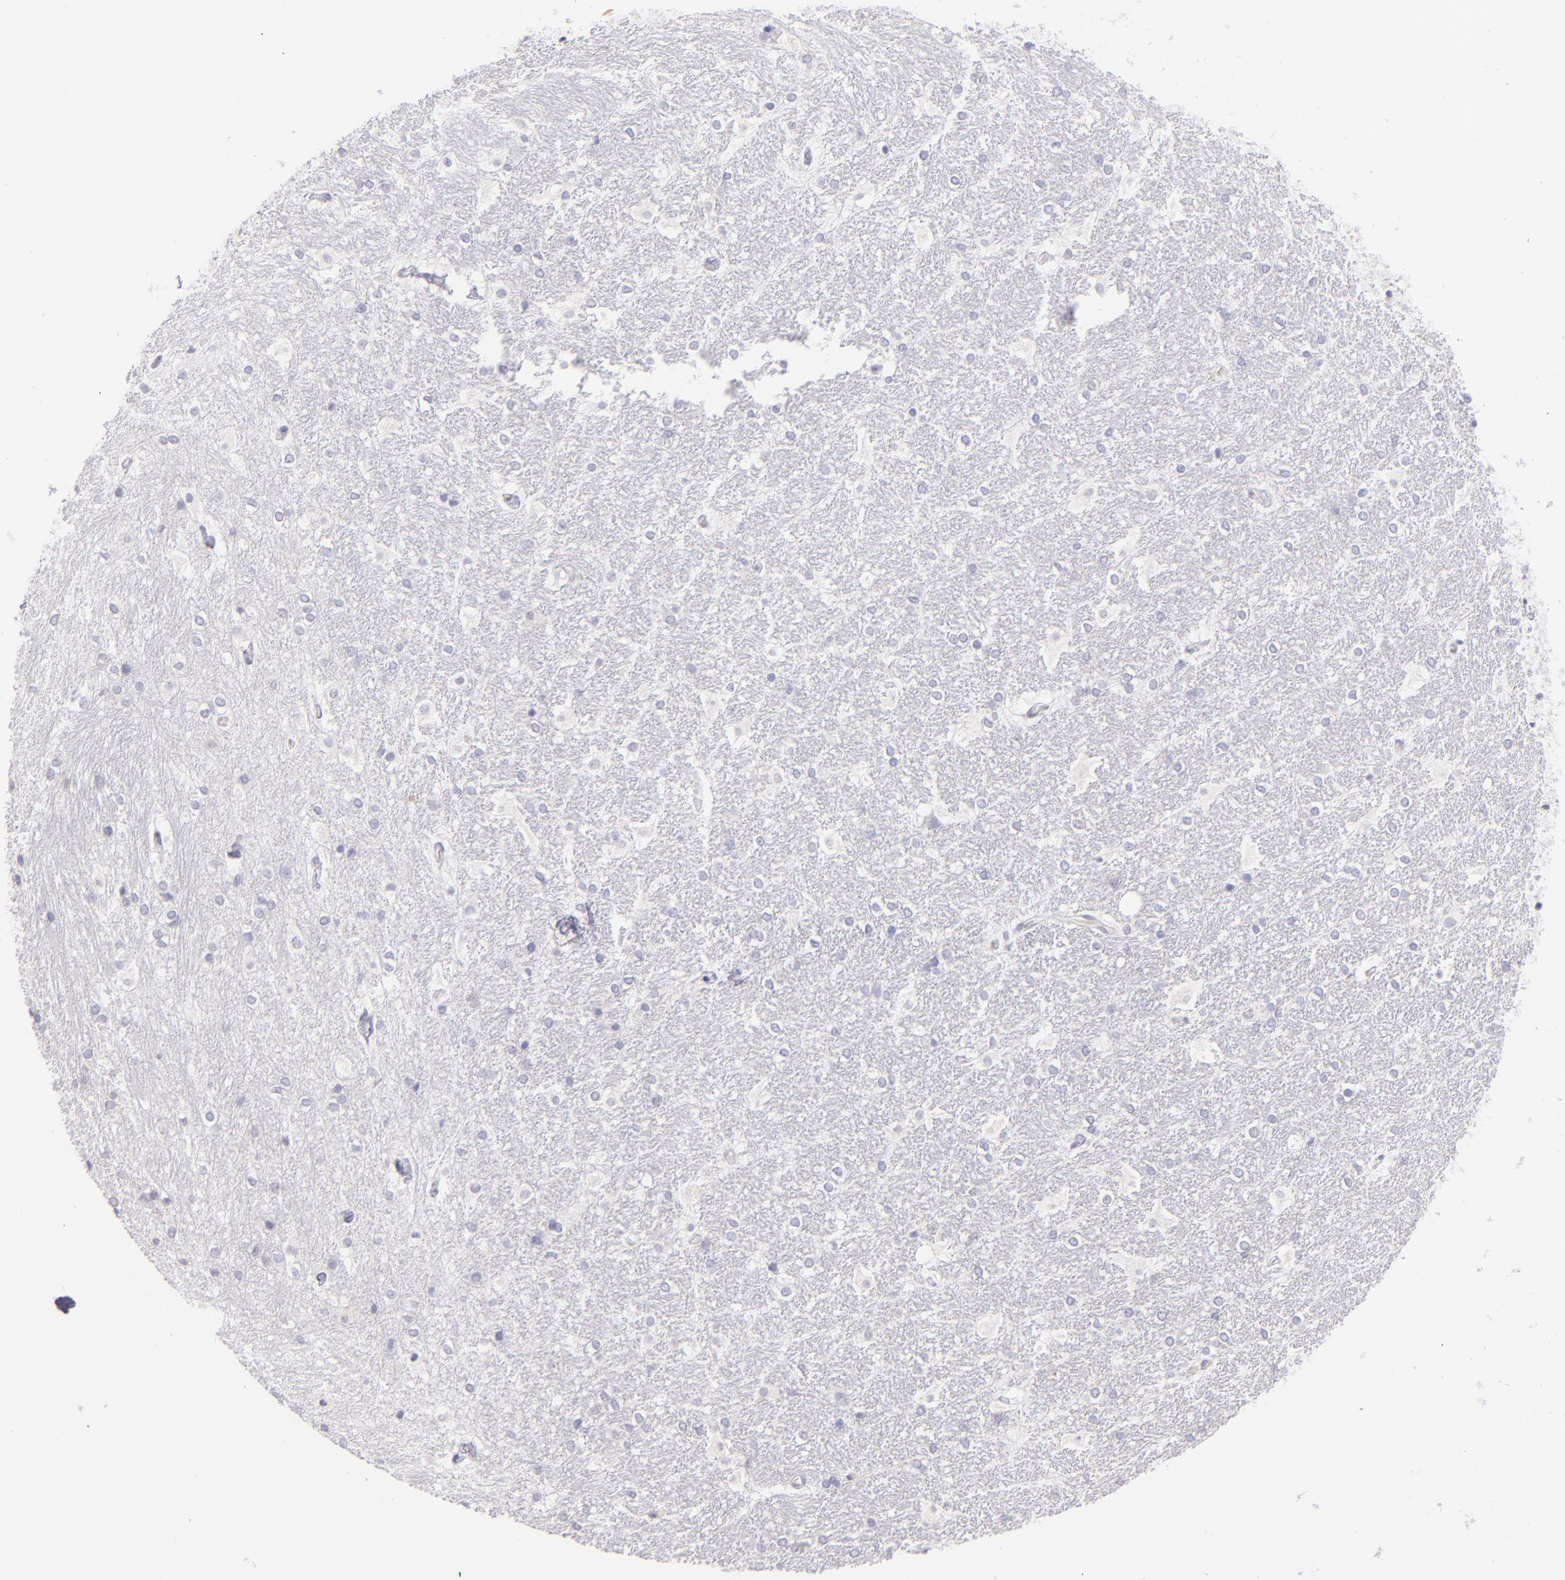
{"staining": {"intensity": "negative", "quantity": "none", "location": "none"}, "tissue": "hippocampus", "cell_type": "Glial cells", "image_type": "normal", "snomed": [{"axis": "morphology", "description": "Normal tissue, NOS"}, {"axis": "topography", "description": "Hippocampus"}], "caption": "Glial cells are negative for brown protein staining in unremarkable hippocampus.", "gene": "IL2RA", "patient": {"sex": "female", "age": 19}}